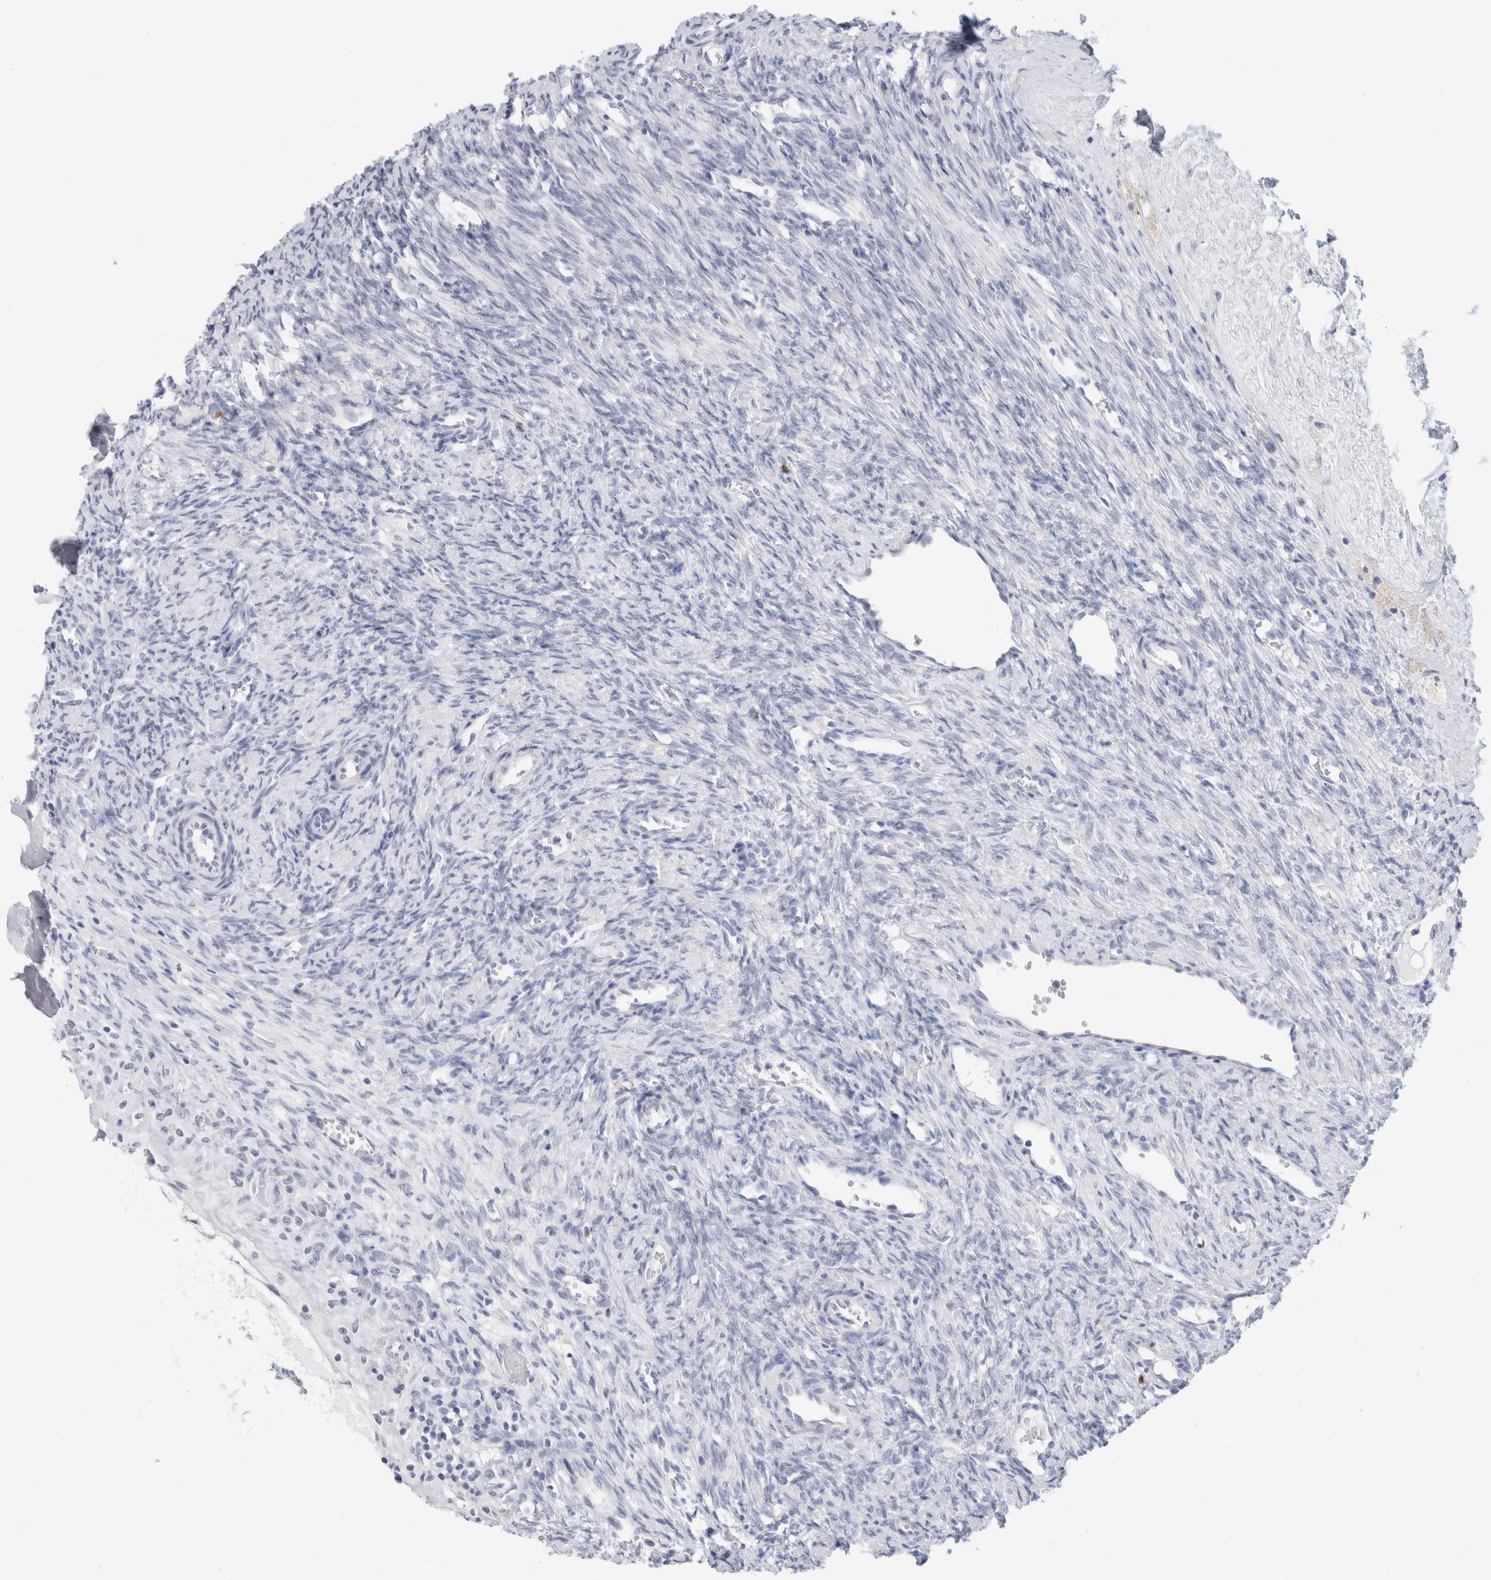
{"staining": {"intensity": "negative", "quantity": "none", "location": "none"}, "tissue": "ovary", "cell_type": "Follicle cells", "image_type": "normal", "snomed": [{"axis": "morphology", "description": "Normal tissue, NOS"}, {"axis": "topography", "description": "Ovary"}], "caption": "Benign ovary was stained to show a protein in brown. There is no significant expression in follicle cells.", "gene": "SLC22A12", "patient": {"sex": "female", "age": 41}}